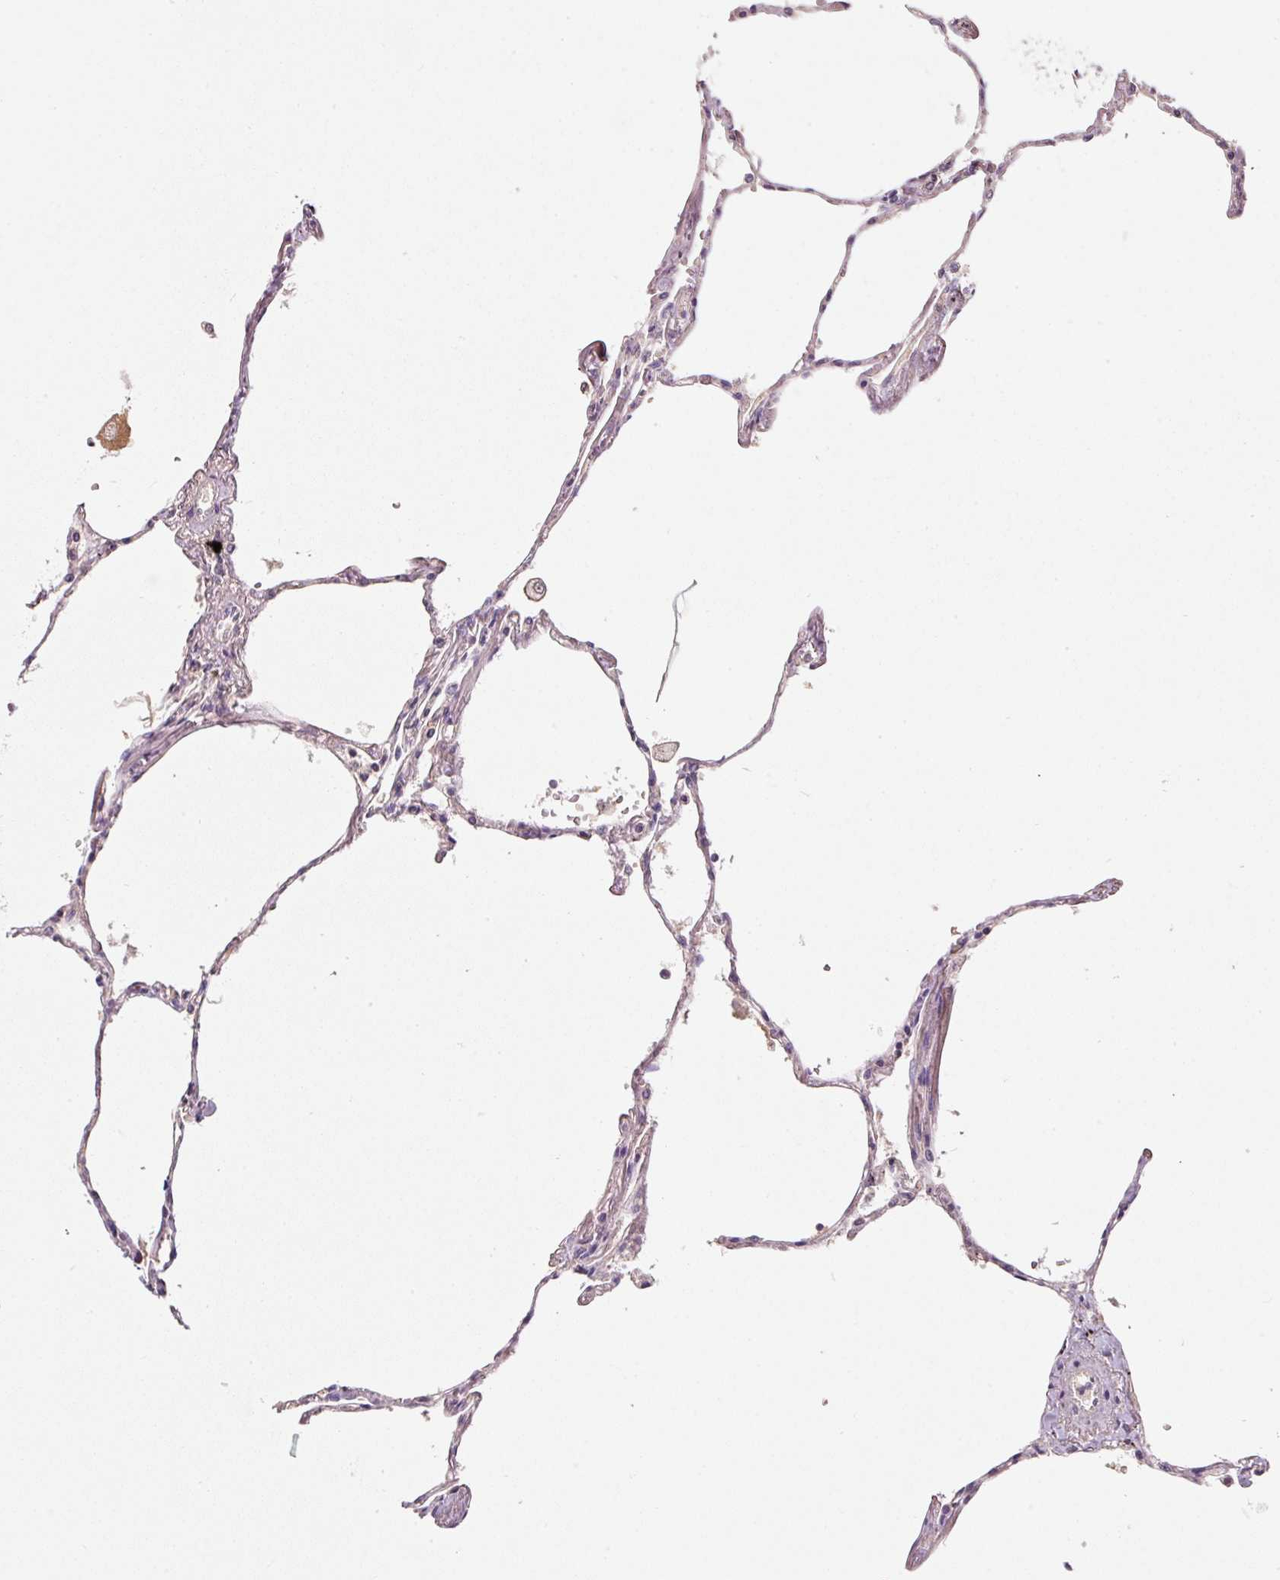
{"staining": {"intensity": "negative", "quantity": "none", "location": "none"}, "tissue": "lung", "cell_type": "Alveolar cells", "image_type": "normal", "snomed": [{"axis": "morphology", "description": "Normal tissue, NOS"}, {"axis": "topography", "description": "Lung"}], "caption": "This is an IHC photomicrograph of normal lung. There is no positivity in alveolar cells.", "gene": "TMEM37", "patient": {"sex": "female", "age": 67}}